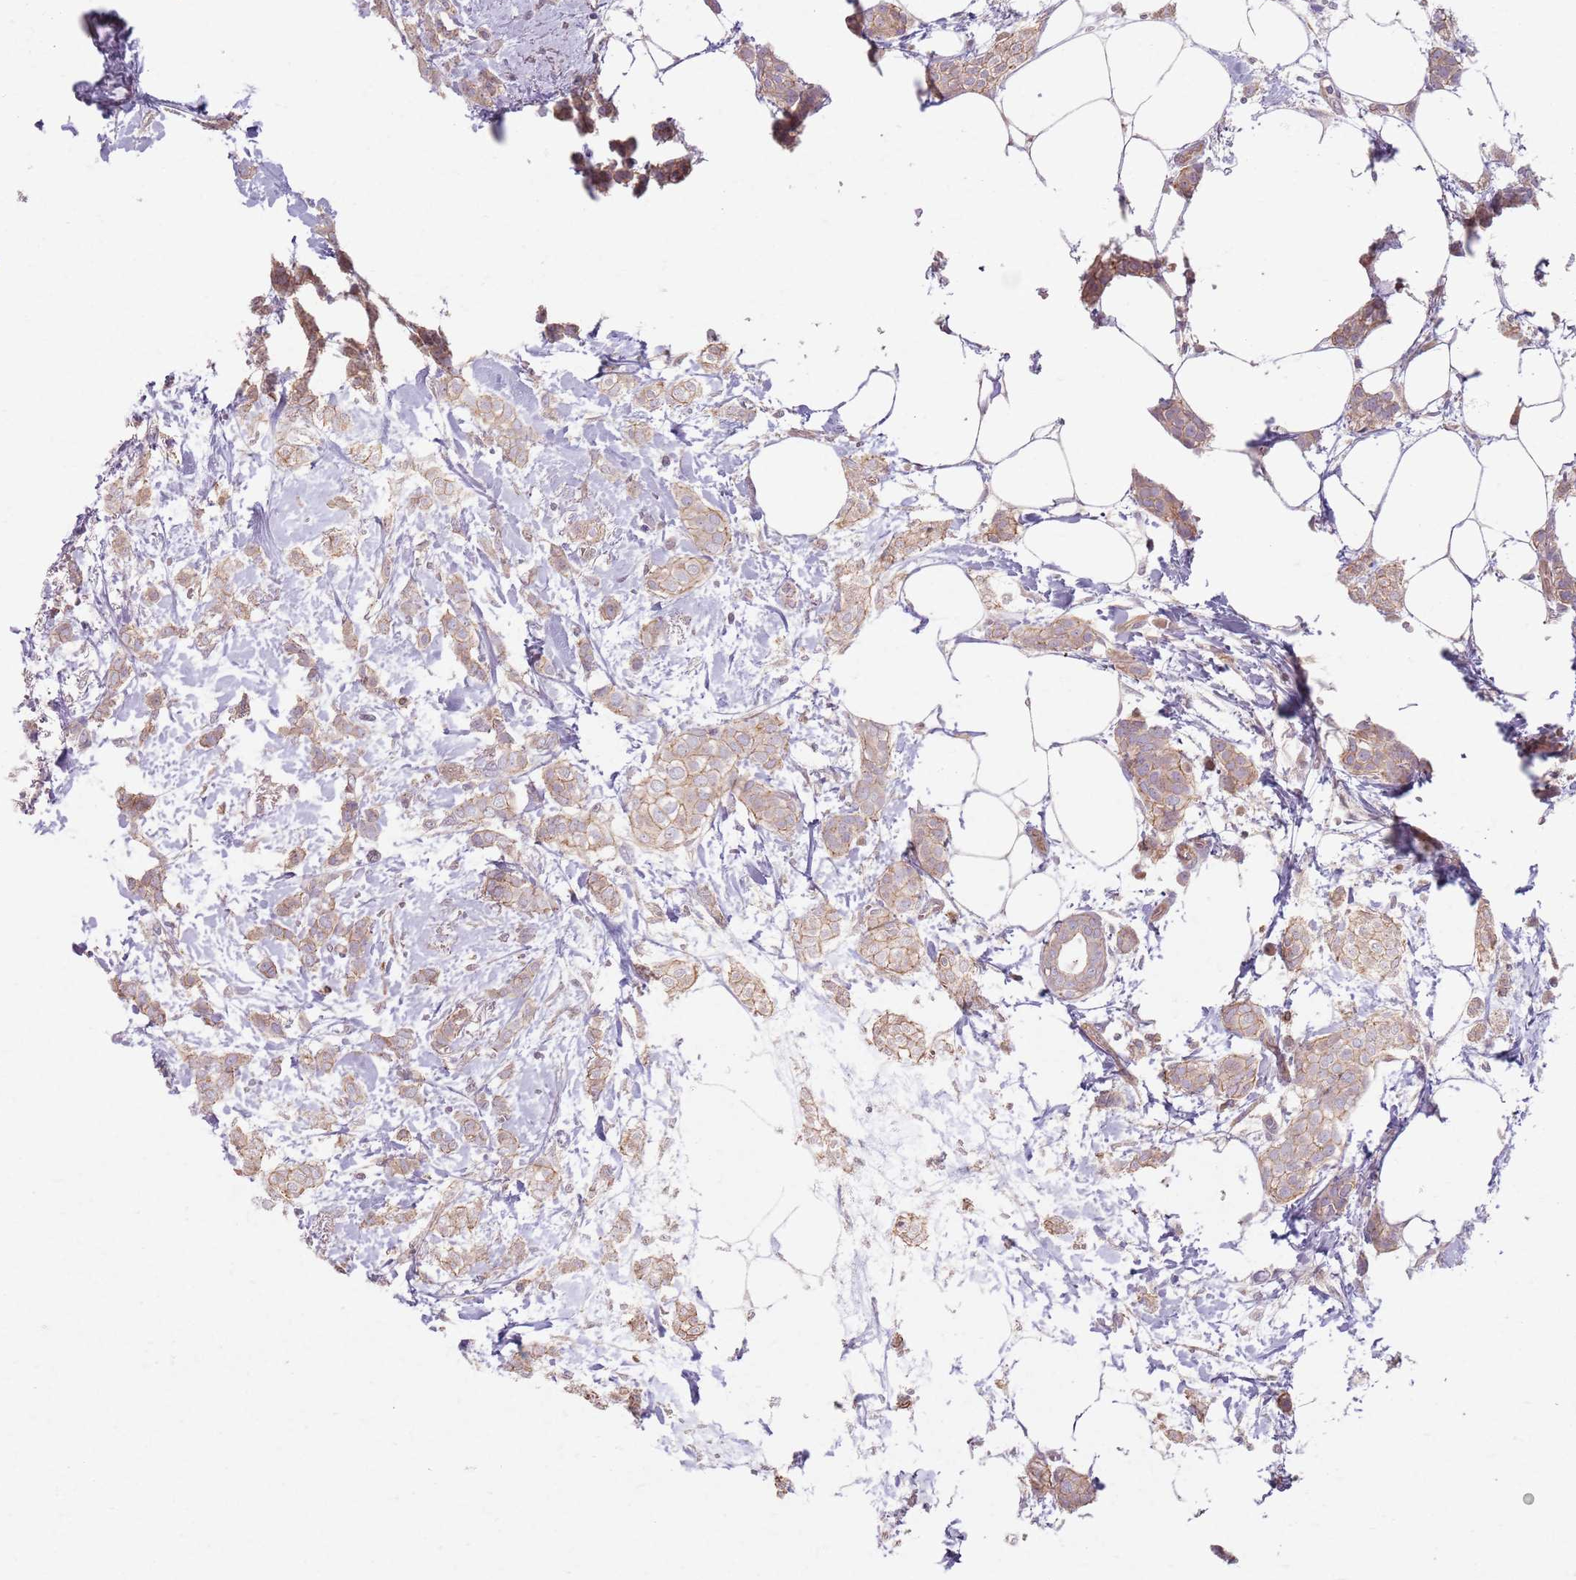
{"staining": {"intensity": "weak", "quantity": ">75%", "location": "cytoplasmic/membranous"}, "tissue": "breast cancer", "cell_type": "Tumor cells", "image_type": "cancer", "snomed": [{"axis": "morphology", "description": "Duct carcinoma"}, {"axis": "topography", "description": "Breast"}], "caption": "The histopathology image reveals immunohistochemical staining of breast cancer. There is weak cytoplasmic/membranous expression is identified in approximately >75% of tumor cells.", "gene": "KCNA5", "patient": {"sex": "female", "age": 72}}